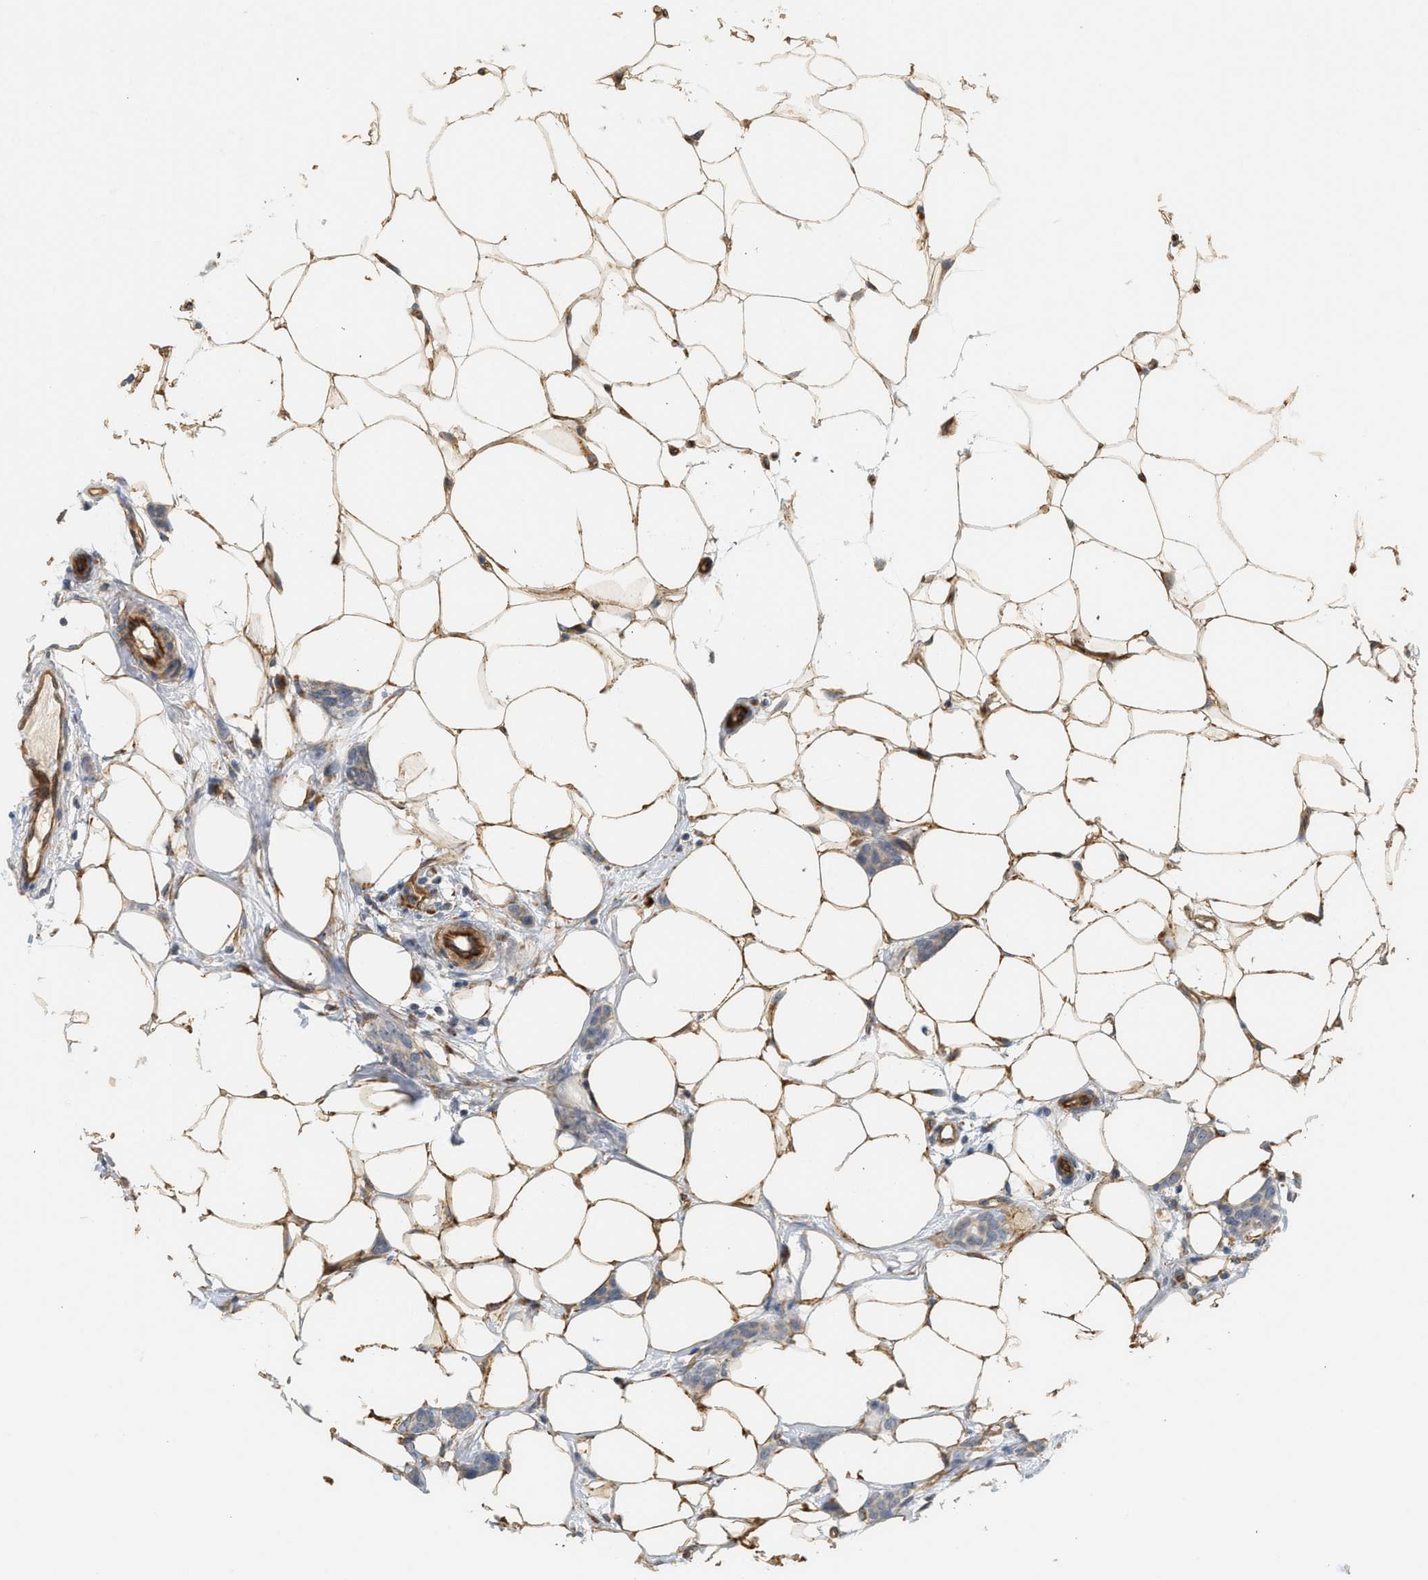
{"staining": {"intensity": "weak", "quantity": ">75%", "location": "cytoplasmic/membranous"}, "tissue": "breast cancer", "cell_type": "Tumor cells", "image_type": "cancer", "snomed": [{"axis": "morphology", "description": "Lobular carcinoma"}, {"axis": "topography", "description": "Skin"}, {"axis": "topography", "description": "Breast"}], "caption": "Immunohistochemistry (IHC) photomicrograph of neoplastic tissue: breast cancer (lobular carcinoma) stained using IHC shows low levels of weak protein expression localized specifically in the cytoplasmic/membranous of tumor cells, appearing as a cytoplasmic/membranous brown color.", "gene": "SVOP", "patient": {"sex": "female", "age": 46}}